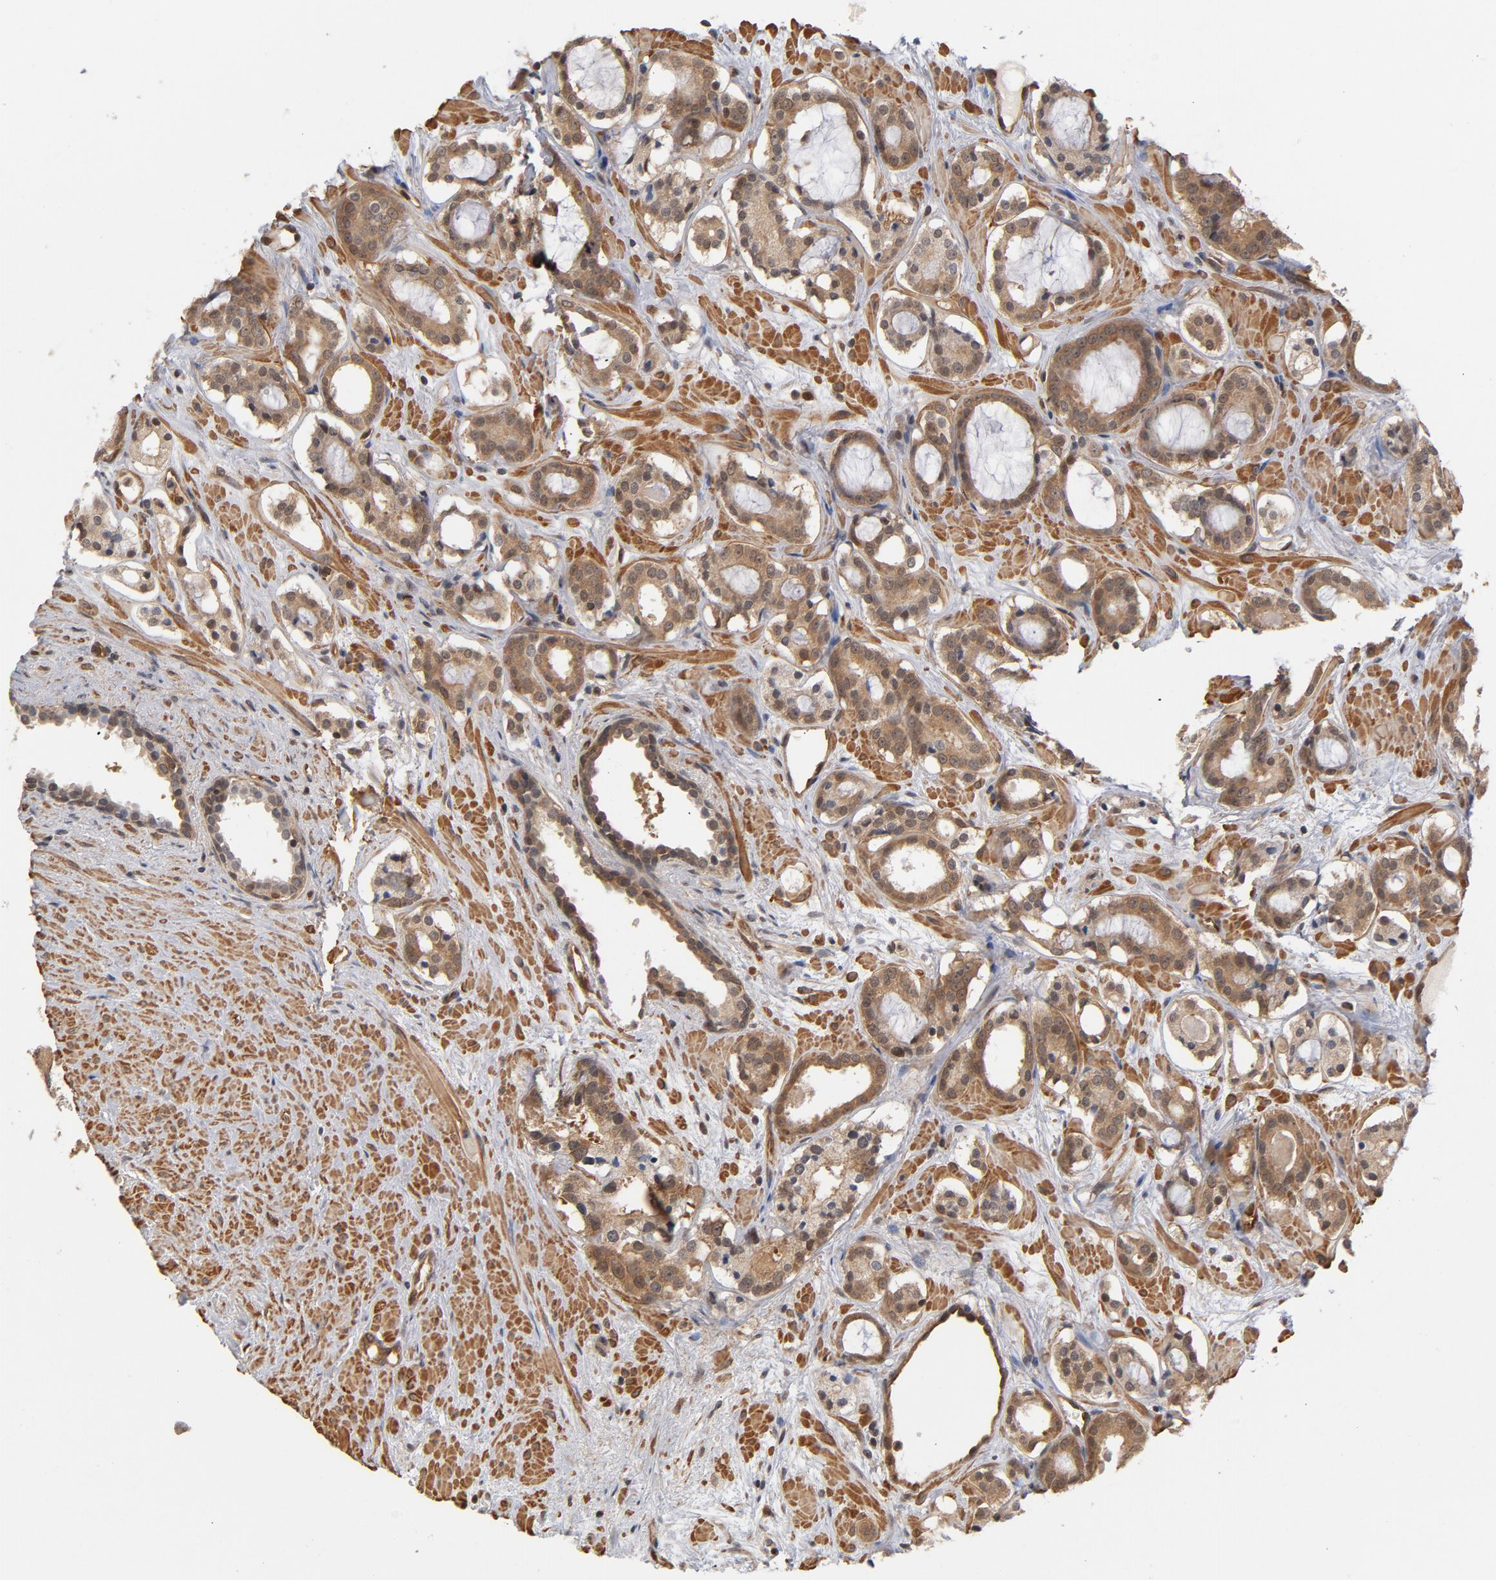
{"staining": {"intensity": "moderate", "quantity": ">75%", "location": "cytoplasmic/membranous,nuclear"}, "tissue": "prostate cancer", "cell_type": "Tumor cells", "image_type": "cancer", "snomed": [{"axis": "morphology", "description": "Adenocarcinoma, Low grade"}, {"axis": "topography", "description": "Prostate"}], "caption": "Low-grade adenocarcinoma (prostate) tissue shows moderate cytoplasmic/membranous and nuclear positivity in about >75% of tumor cells (Brightfield microscopy of DAB IHC at high magnification).", "gene": "CDC37", "patient": {"sex": "male", "age": 57}}